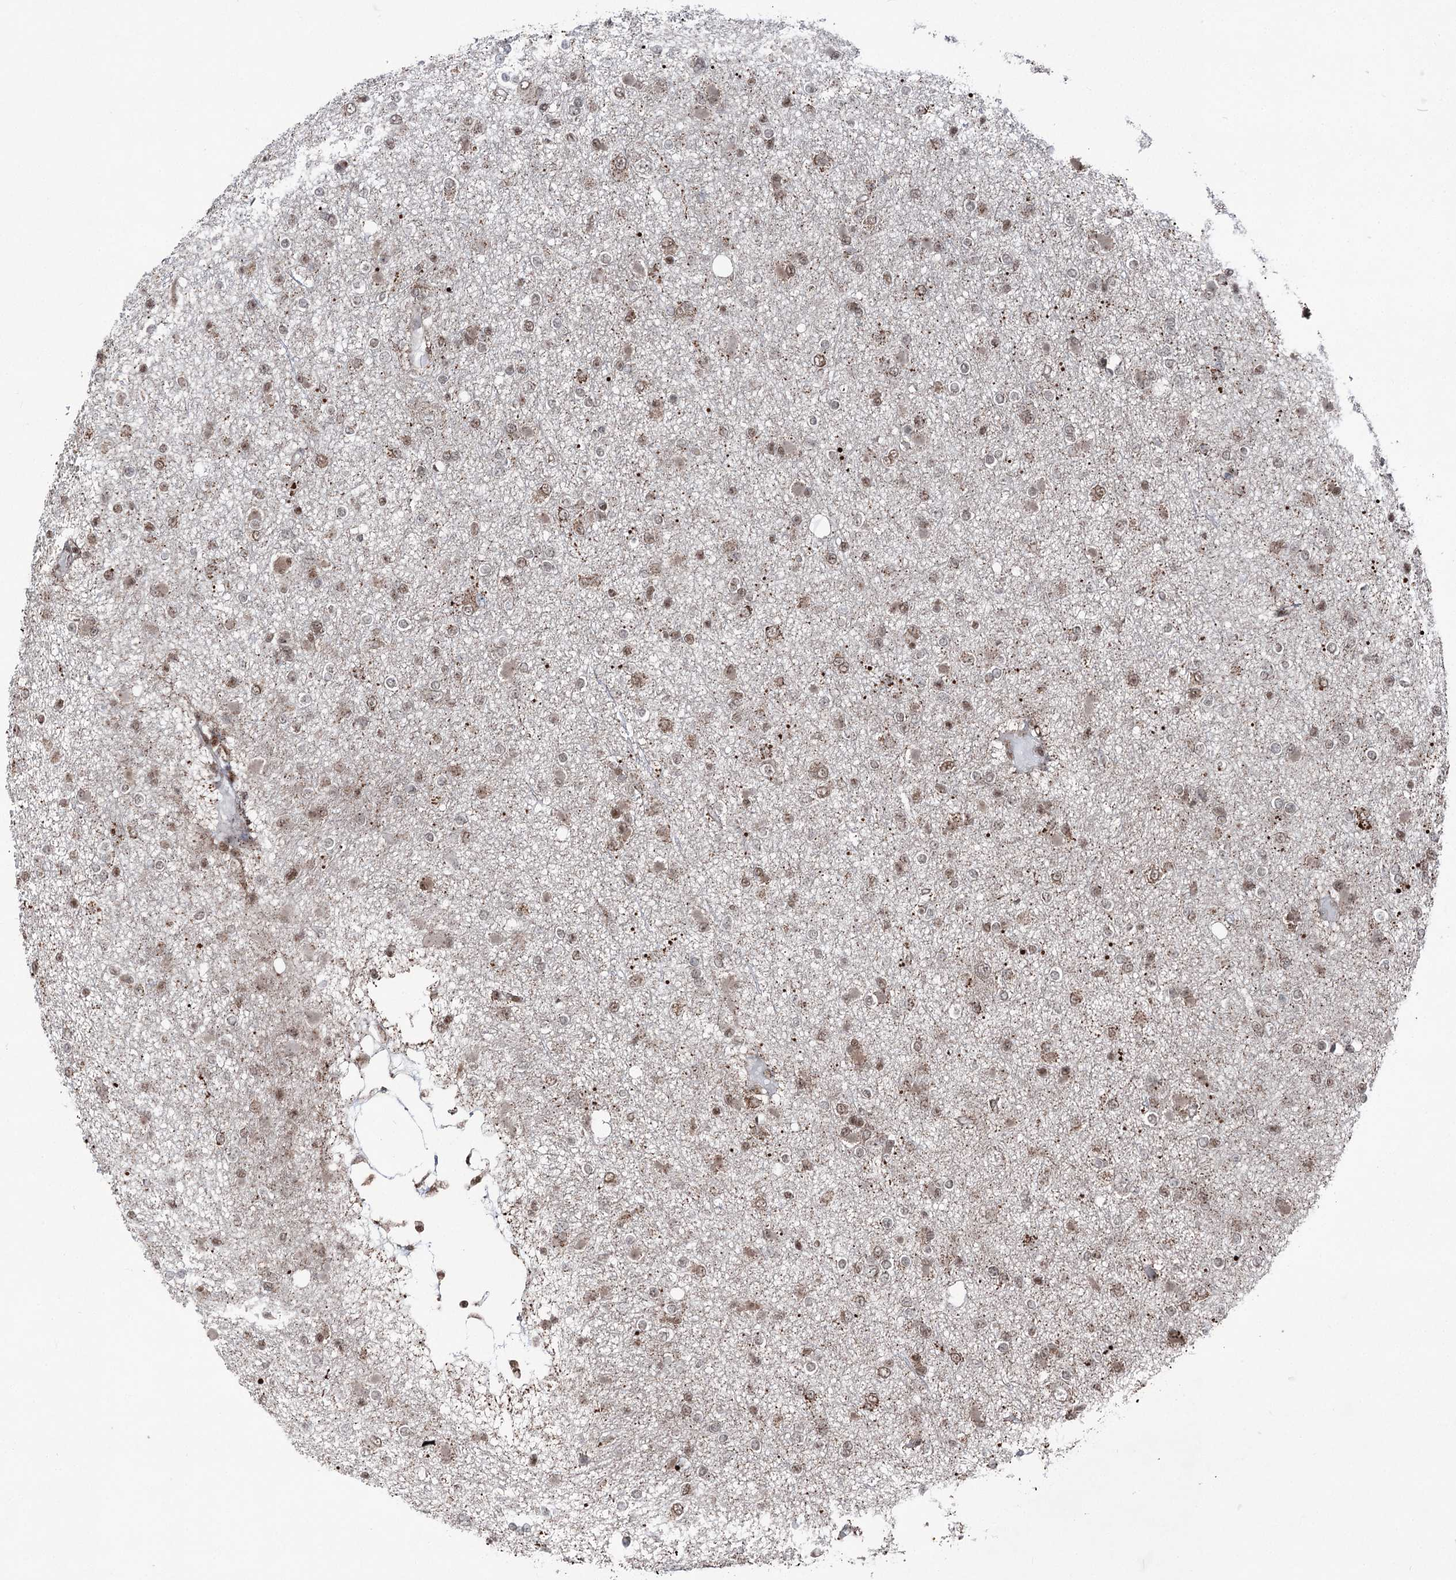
{"staining": {"intensity": "weak", "quantity": ">75%", "location": "cytoplasmic/membranous,nuclear"}, "tissue": "glioma", "cell_type": "Tumor cells", "image_type": "cancer", "snomed": [{"axis": "morphology", "description": "Glioma, malignant, Low grade"}, {"axis": "topography", "description": "Brain"}], "caption": "Malignant glioma (low-grade) stained with a protein marker reveals weak staining in tumor cells.", "gene": "ZCCHC8", "patient": {"sex": "female", "age": 22}}